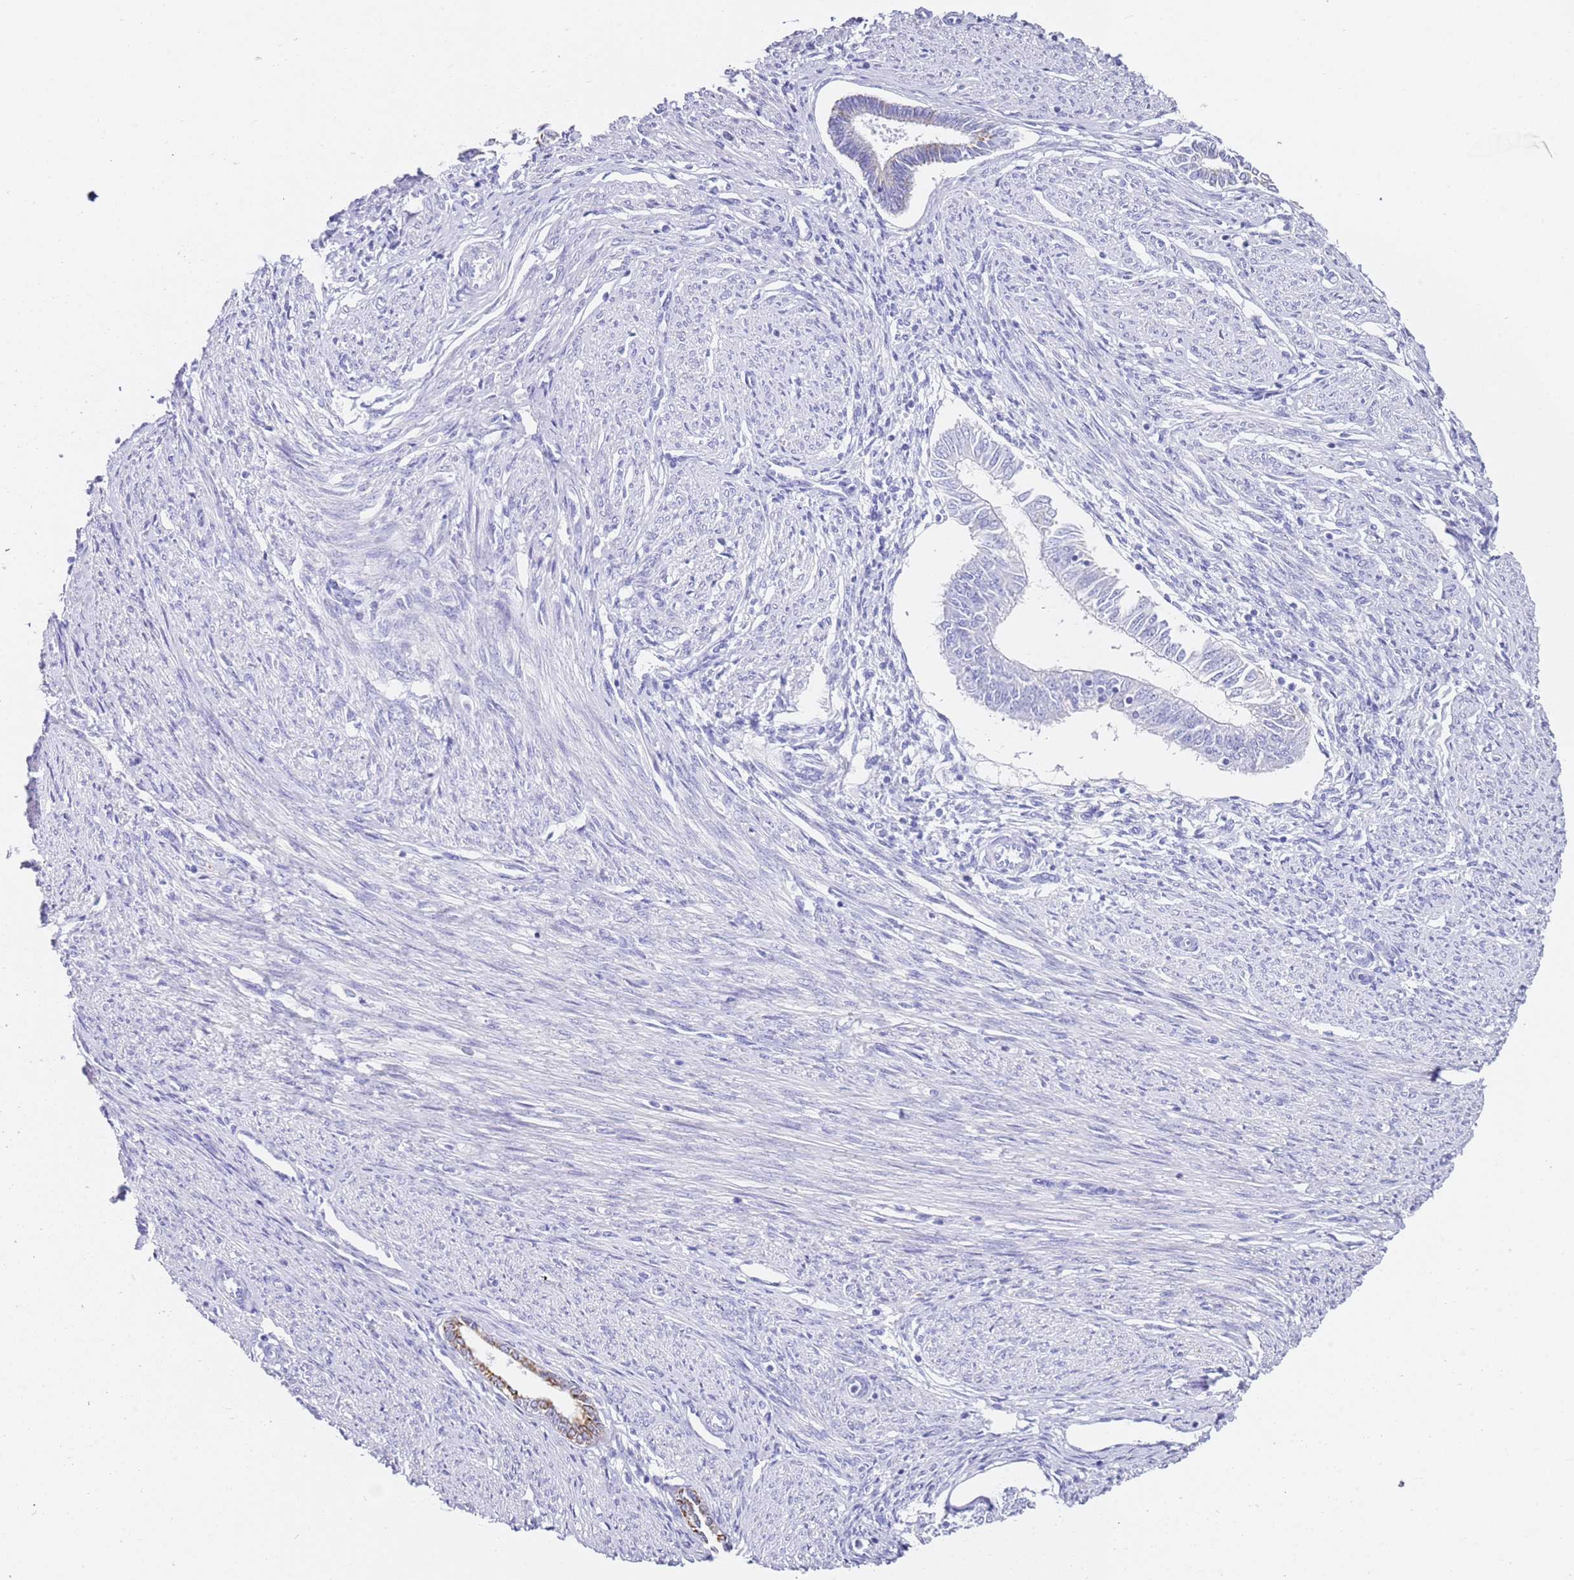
{"staining": {"intensity": "negative", "quantity": "none", "location": "none"}, "tissue": "endometrial cancer", "cell_type": "Tumor cells", "image_type": "cancer", "snomed": [{"axis": "morphology", "description": "Adenocarcinoma, NOS"}, {"axis": "topography", "description": "Endometrium"}], "caption": "Tumor cells are negative for protein expression in human adenocarcinoma (endometrial).", "gene": "PTBP2", "patient": {"sex": "female", "age": 58}}